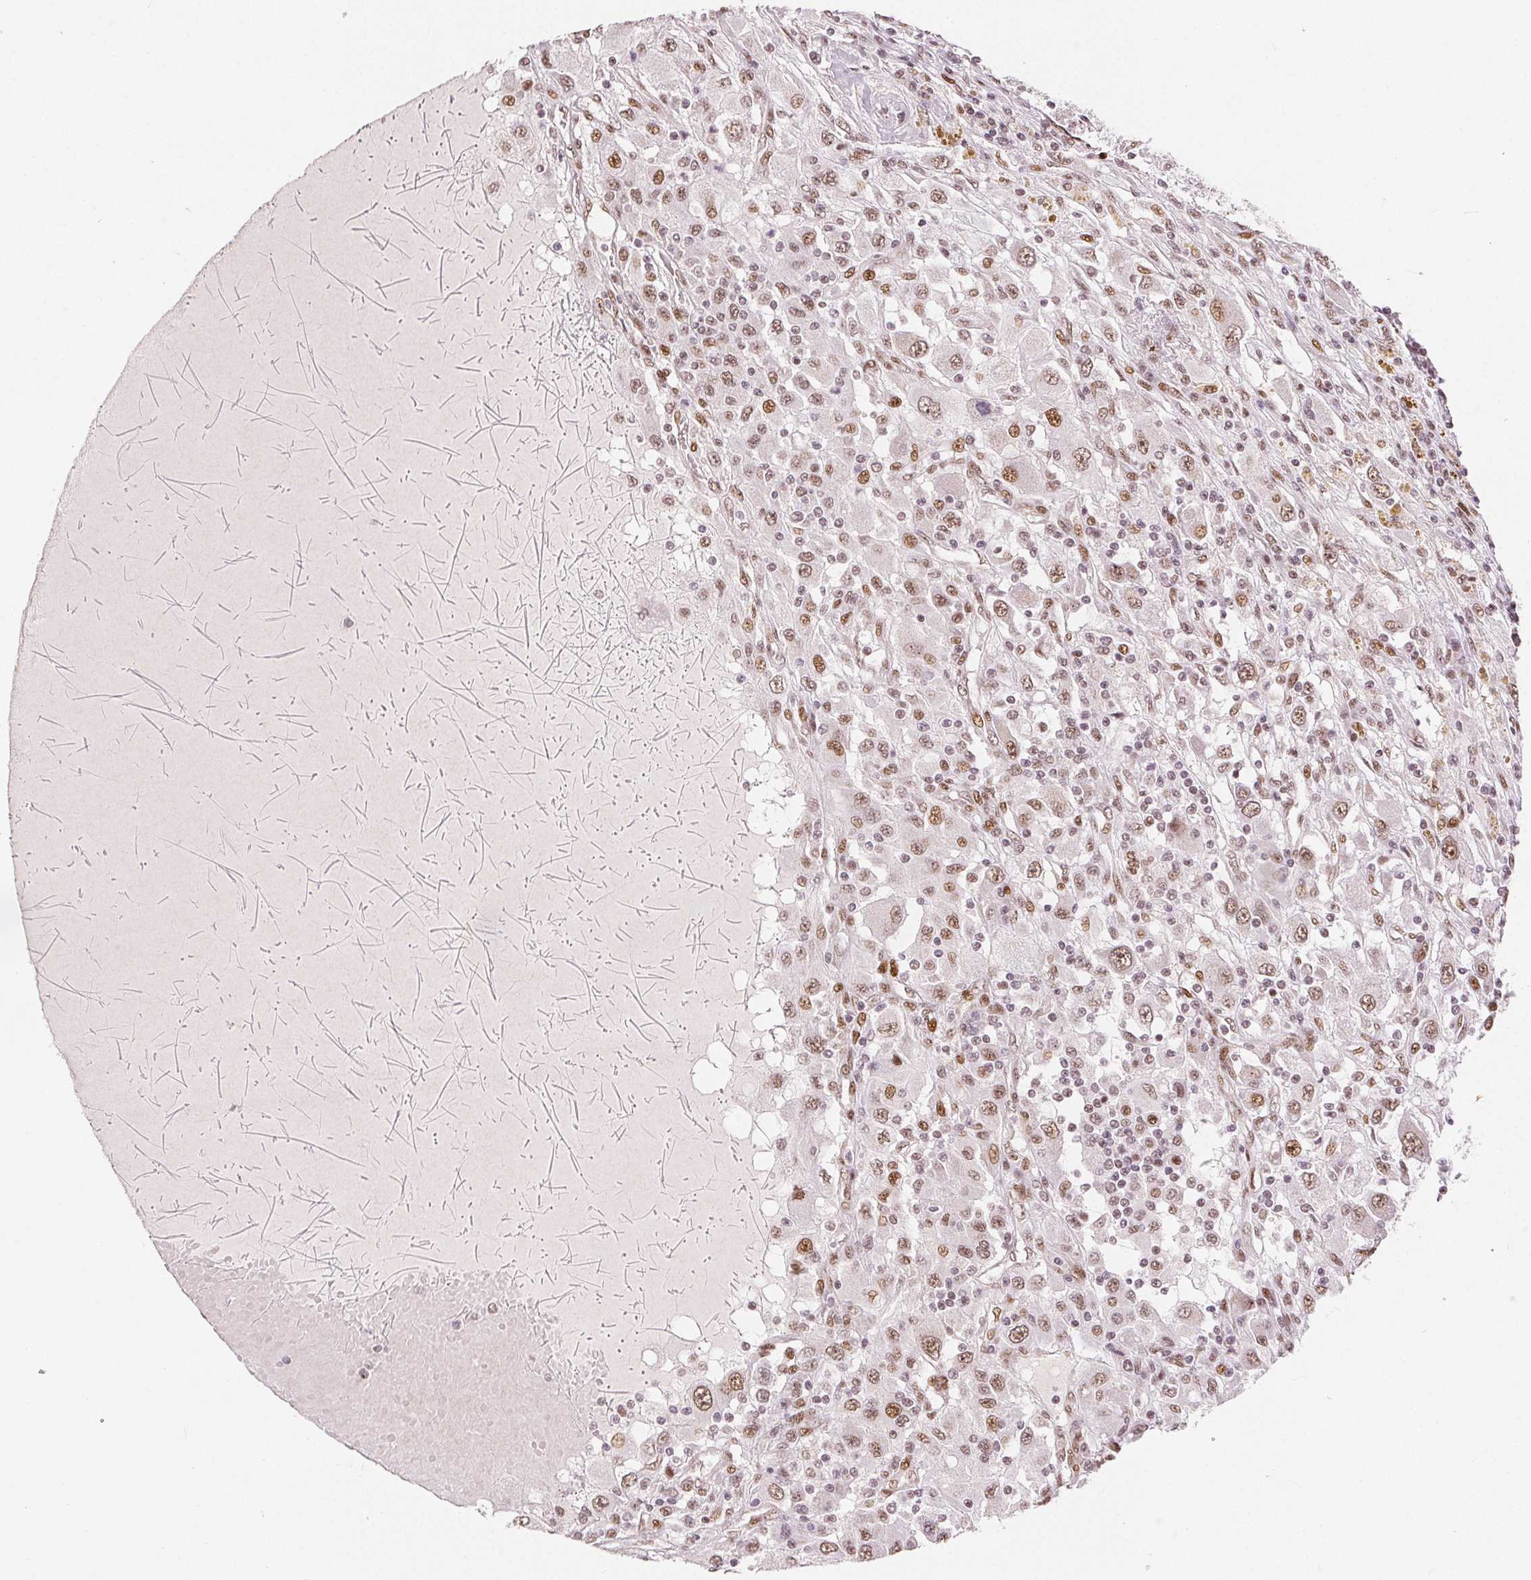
{"staining": {"intensity": "moderate", "quantity": ">75%", "location": "nuclear"}, "tissue": "renal cancer", "cell_type": "Tumor cells", "image_type": "cancer", "snomed": [{"axis": "morphology", "description": "Adenocarcinoma, NOS"}, {"axis": "topography", "description": "Kidney"}], "caption": "Immunohistochemistry (IHC) (DAB (3,3'-diaminobenzidine)) staining of renal adenocarcinoma reveals moderate nuclear protein positivity in approximately >75% of tumor cells.", "gene": "ZNF703", "patient": {"sex": "female", "age": 67}}